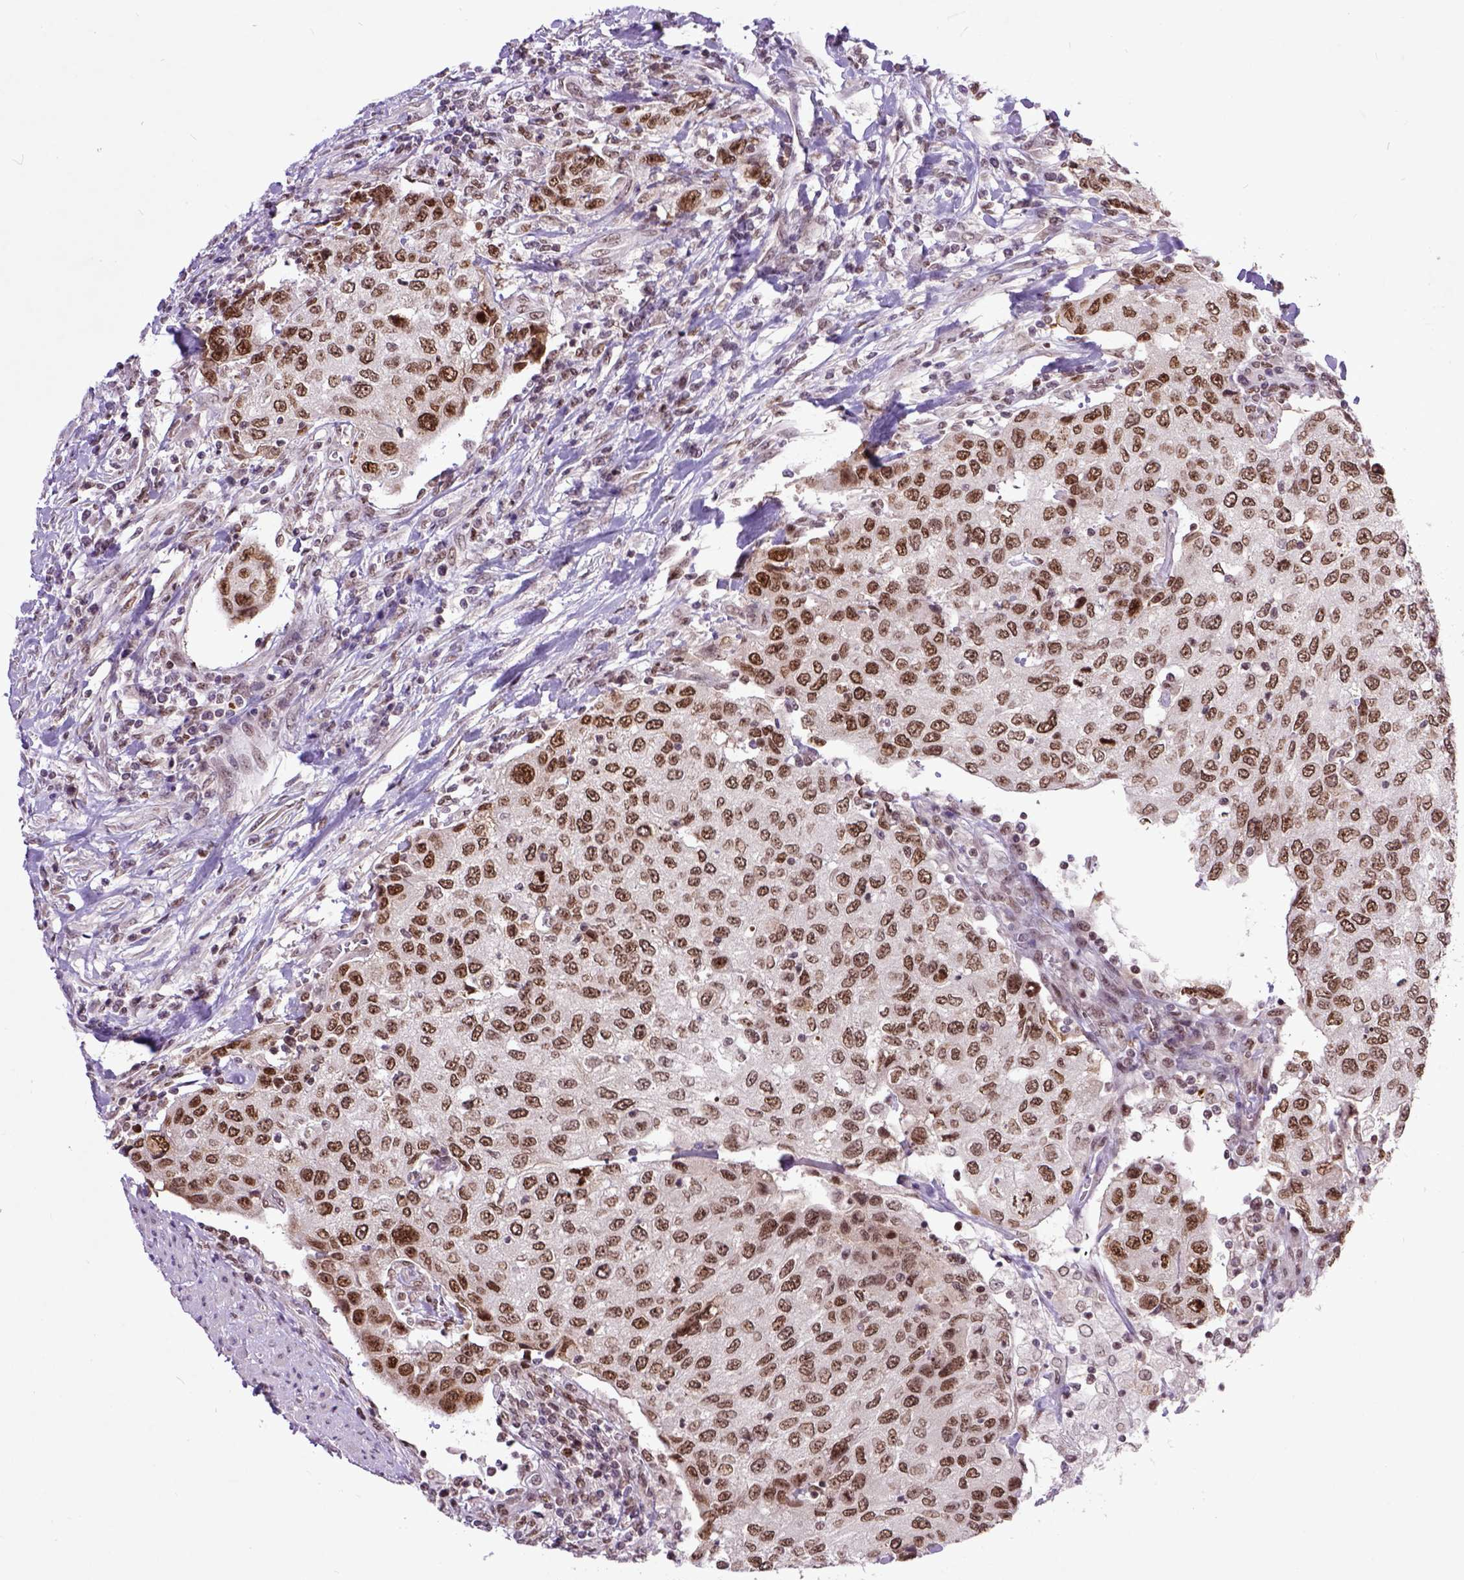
{"staining": {"intensity": "moderate", "quantity": ">75%", "location": "nuclear"}, "tissue": "urothelial cancer", "cell_type": "Tumor cells", "image_type": "cancer", "snomed": [{"axis": "morphology", "description": "Urothelial carcinoma, High grade"}, {"axis": "topography", "description": "Urinary bladder"}], "caption": "An immunohistochemistry (IHC) image of neoplastic tissue is shown. Protein staining in brown labels moderate nuclear positivity in urothelial carcinoma (high-grade) within tumor cells.", "gene": "RCC2", "patient": {"sex": "female", "age": 78}}